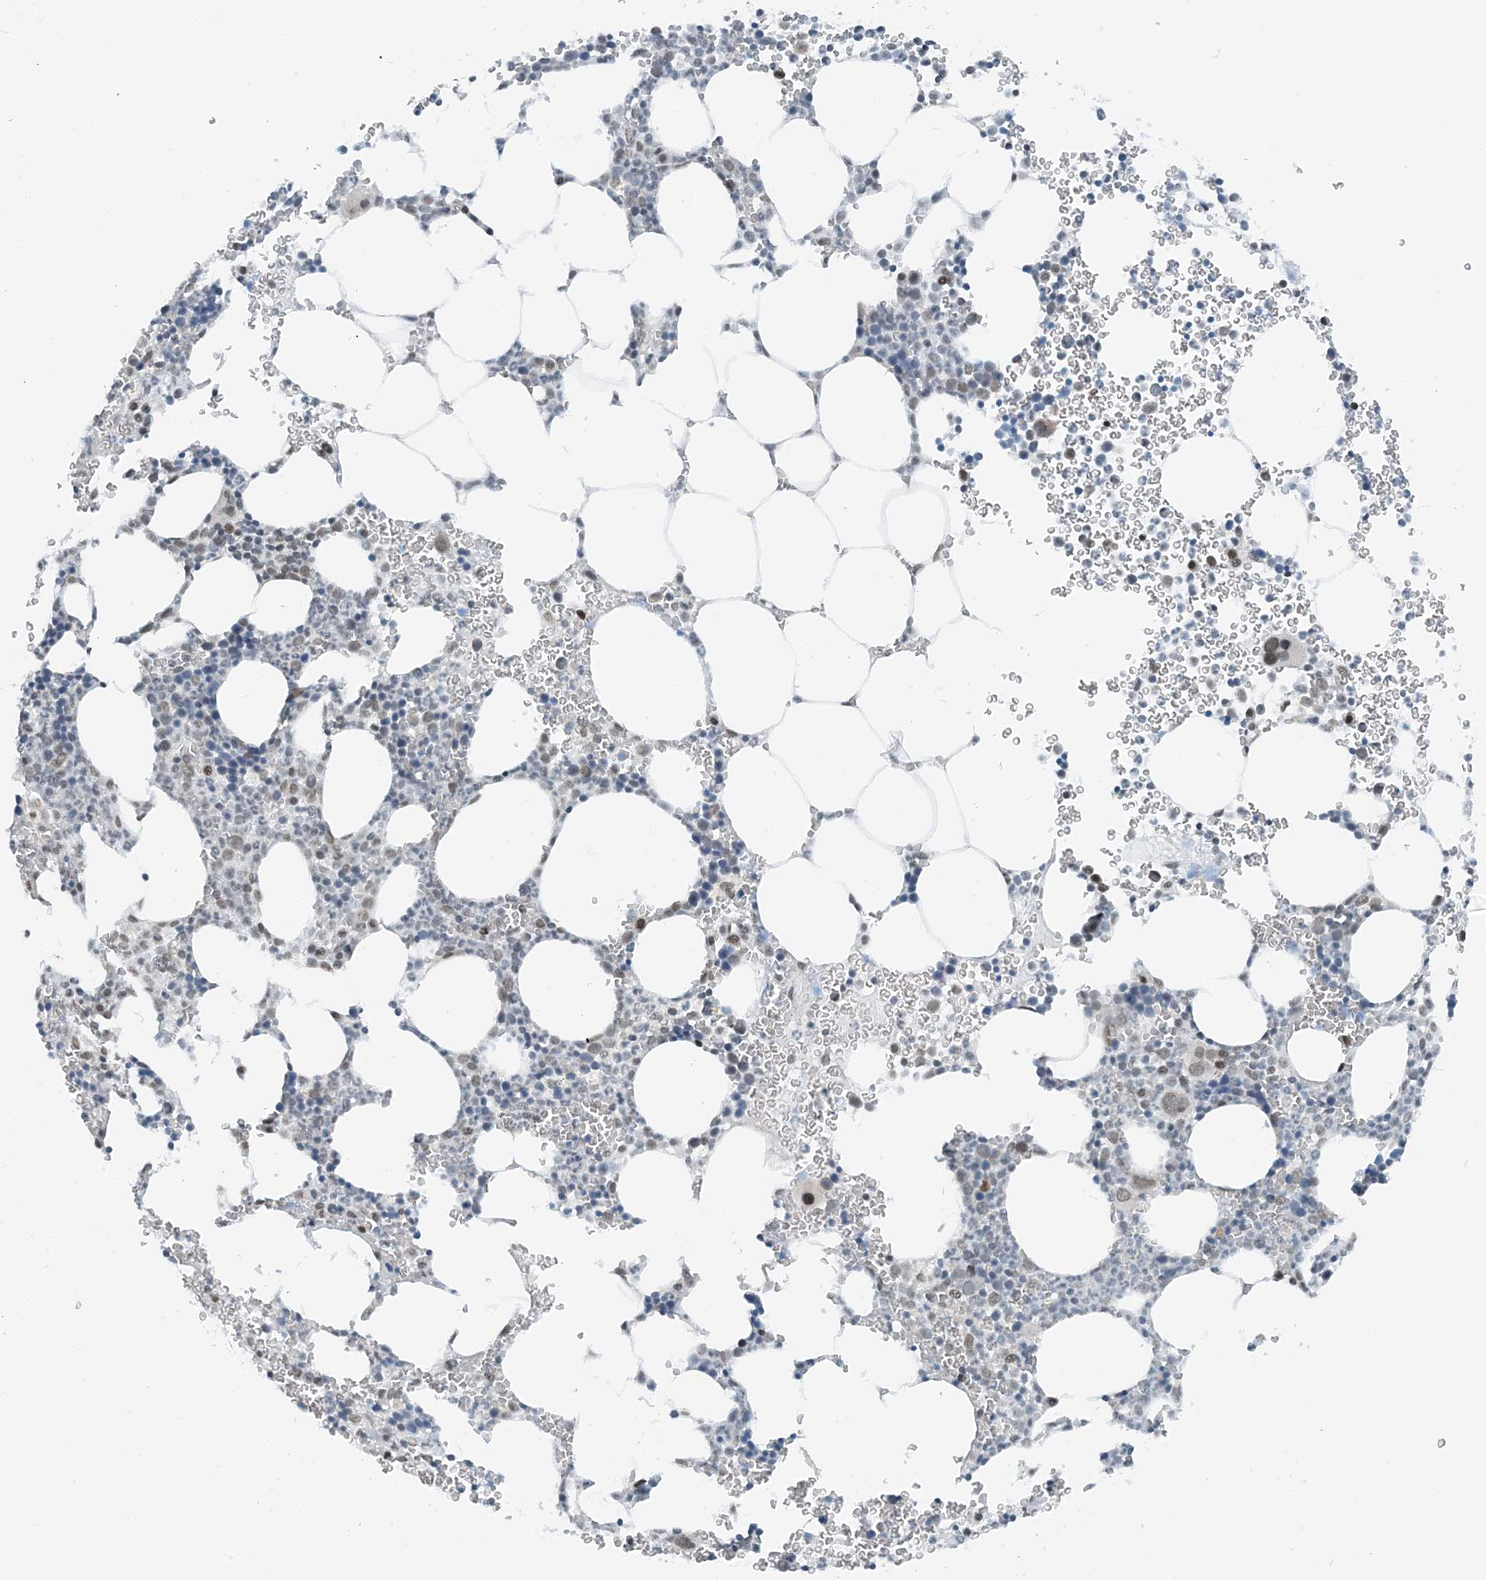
{"staining": {"intensity": "strong", "quantity": "<25%", "location": "nuclear"}, "tissue": "bone marrow", "cell_type": "Hematopoietic cells", "image_type": "normal", "snomed": [{"axis": "morphology", "description": "Normal tissue, NOS"}, {"axis": "topography", "description": "Bone marrow"}], "caption": "Strong nuclear expression is appreciated in approximately <25% of hematopoietic cells in unremarkable bone marrow.", "gene": "ZNF500", "patient": {"sex": "female", "age": 78}}